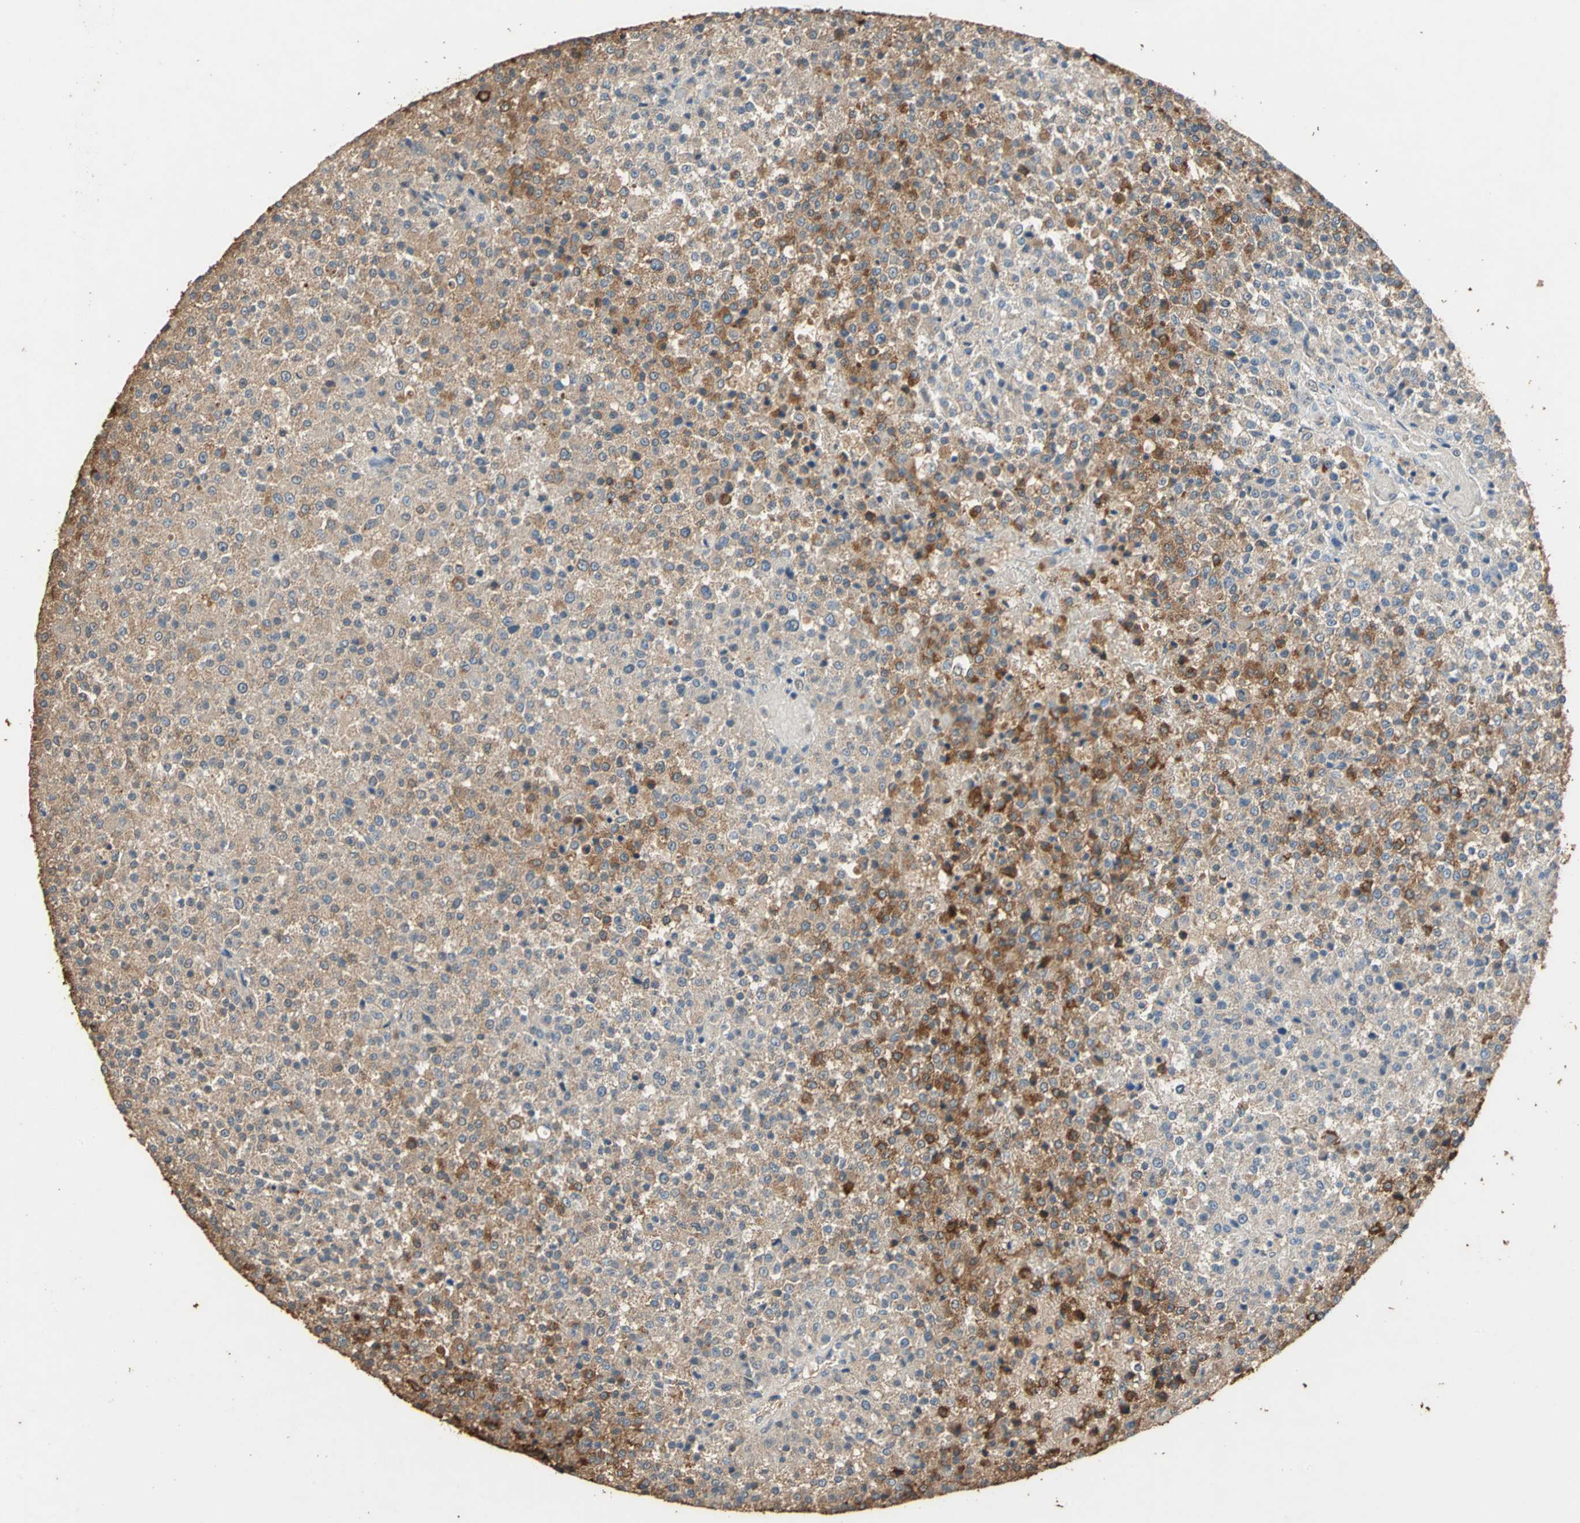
{"staining": {"intensity": "strong", "quantity": ">75%", "location": "cytoplasmic/membranous"}, "tissue": "testis cancer", "cell_type": "Tumor cells", "image_type": "cancer", "snomed": [{"axis": "morphology", "description": "Seminoma, NOS"}, {"axis": "topography", "description": "Testis"}], "caption": "Testis cancer (seminoma) stained with immunohistochemistry reveals strong cytoplasmic/membranous staining in approximately >75% of tumor cells. The protein is stained brown, and the nuclei are stained in blue (DAB IHC with brightfield microscopy, high magnification).", "gene": "GAPDH", "patient": {"sex": "male", "age": 59}}